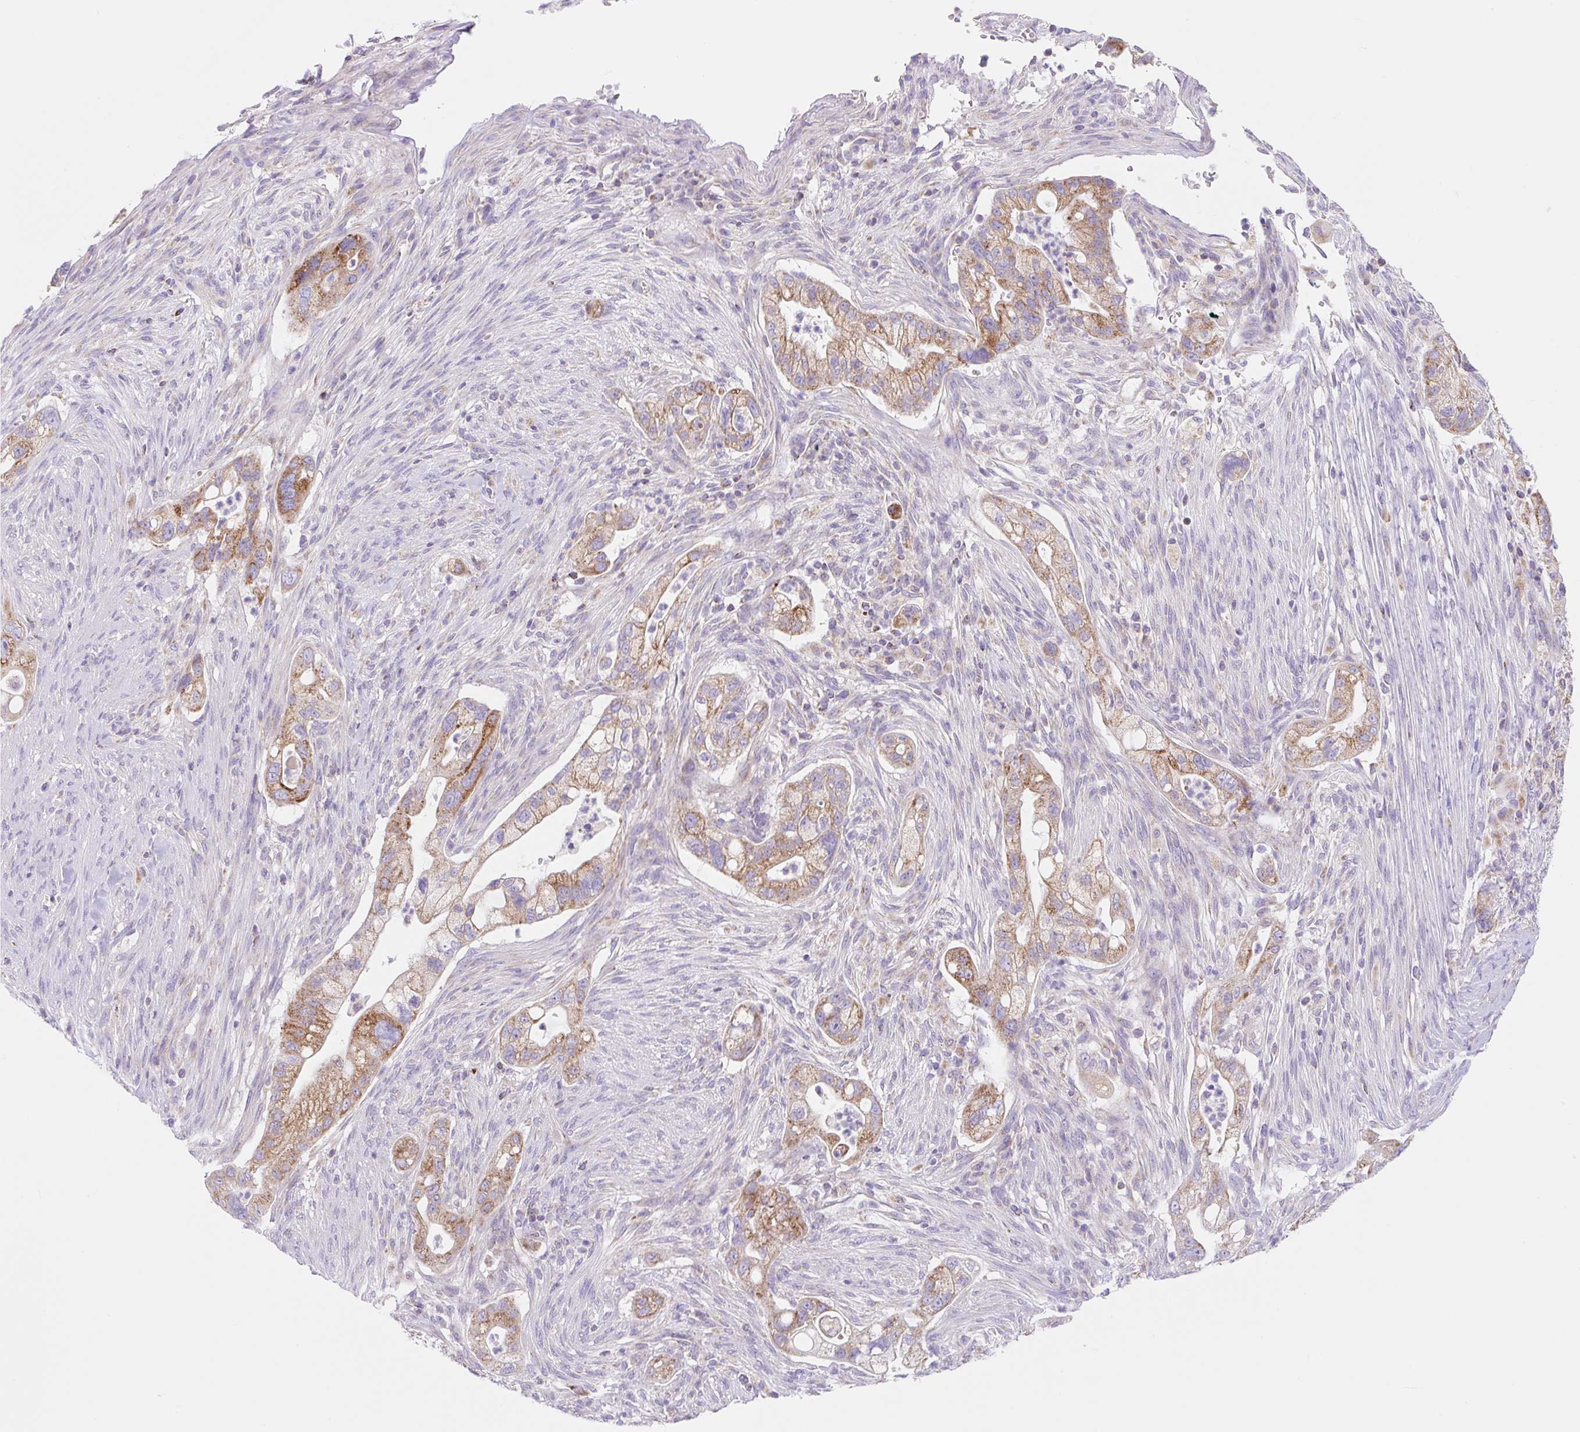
{"staining": {"intensity": "moderate", "quantity": ">75%", "location": "cytoplasmic/membranous"}, "tissue": "pancreatic cancer", "cell_type": "Tumor cells", "image_type": "cancer", "snomed": [{"axis": "morphology", "description": "Adenocarcinoma, NOS"}, {"axis": "topography", "description": "Pancreas"}], "caption": "This is an image of IHC staining of pancreatic cancer (adenocarcinoma), which shows moderate expression in the cytoplasmic/membranous of tumor cells.", "gene": "FOCAD", "patient": {"sex": "male", "age": 44}}